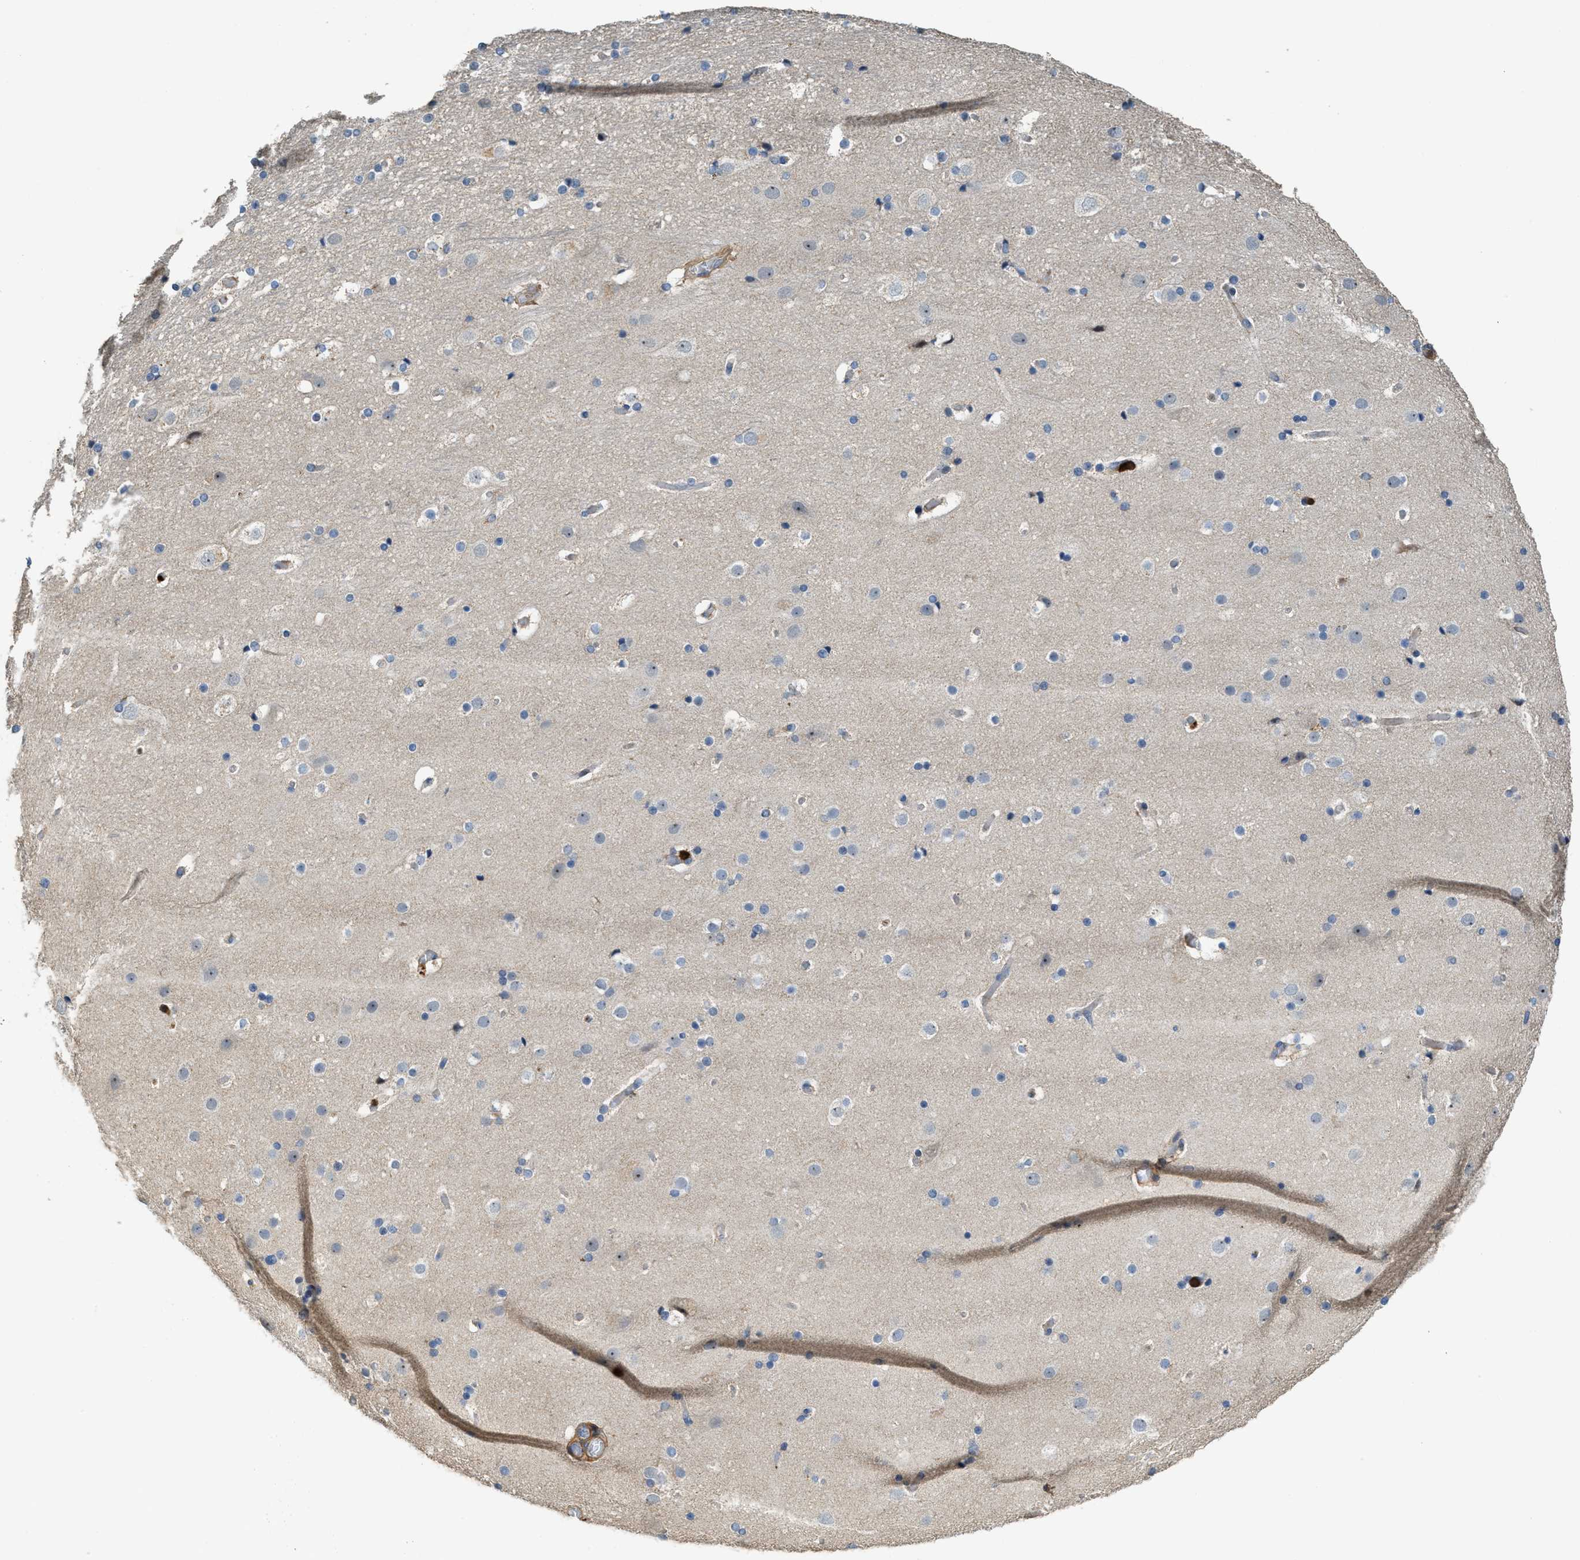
{"staining": {"intensity": "weak", "quantity": "25%-75%", "location": "cytoplasmic/membranous"}, "tissue": "cerebral cortex", "cell_type": "Endothelial cells", "image_type": "normal", "snomed": [{"axis": "morphology", "description": "Normal tissue, NOS"}, {"axis": "topography", "description": "Cerebral cortex"}], "caption": "DAB (3,3'-diaminobenzidine) immunohistochemical staining of unremarkable cerebral cortex exhibits weak cytoplasmic/membranous protein expression in approximately 25%-75% of endothelial cells. The staining was performed using DAB to visualize the protein expression in brown, while the nuclei were stained in blue with hematoxylin (Magnification: 20x).", "gene": "SERPINB5", "patient": {"sex": "male", "age": 57}}